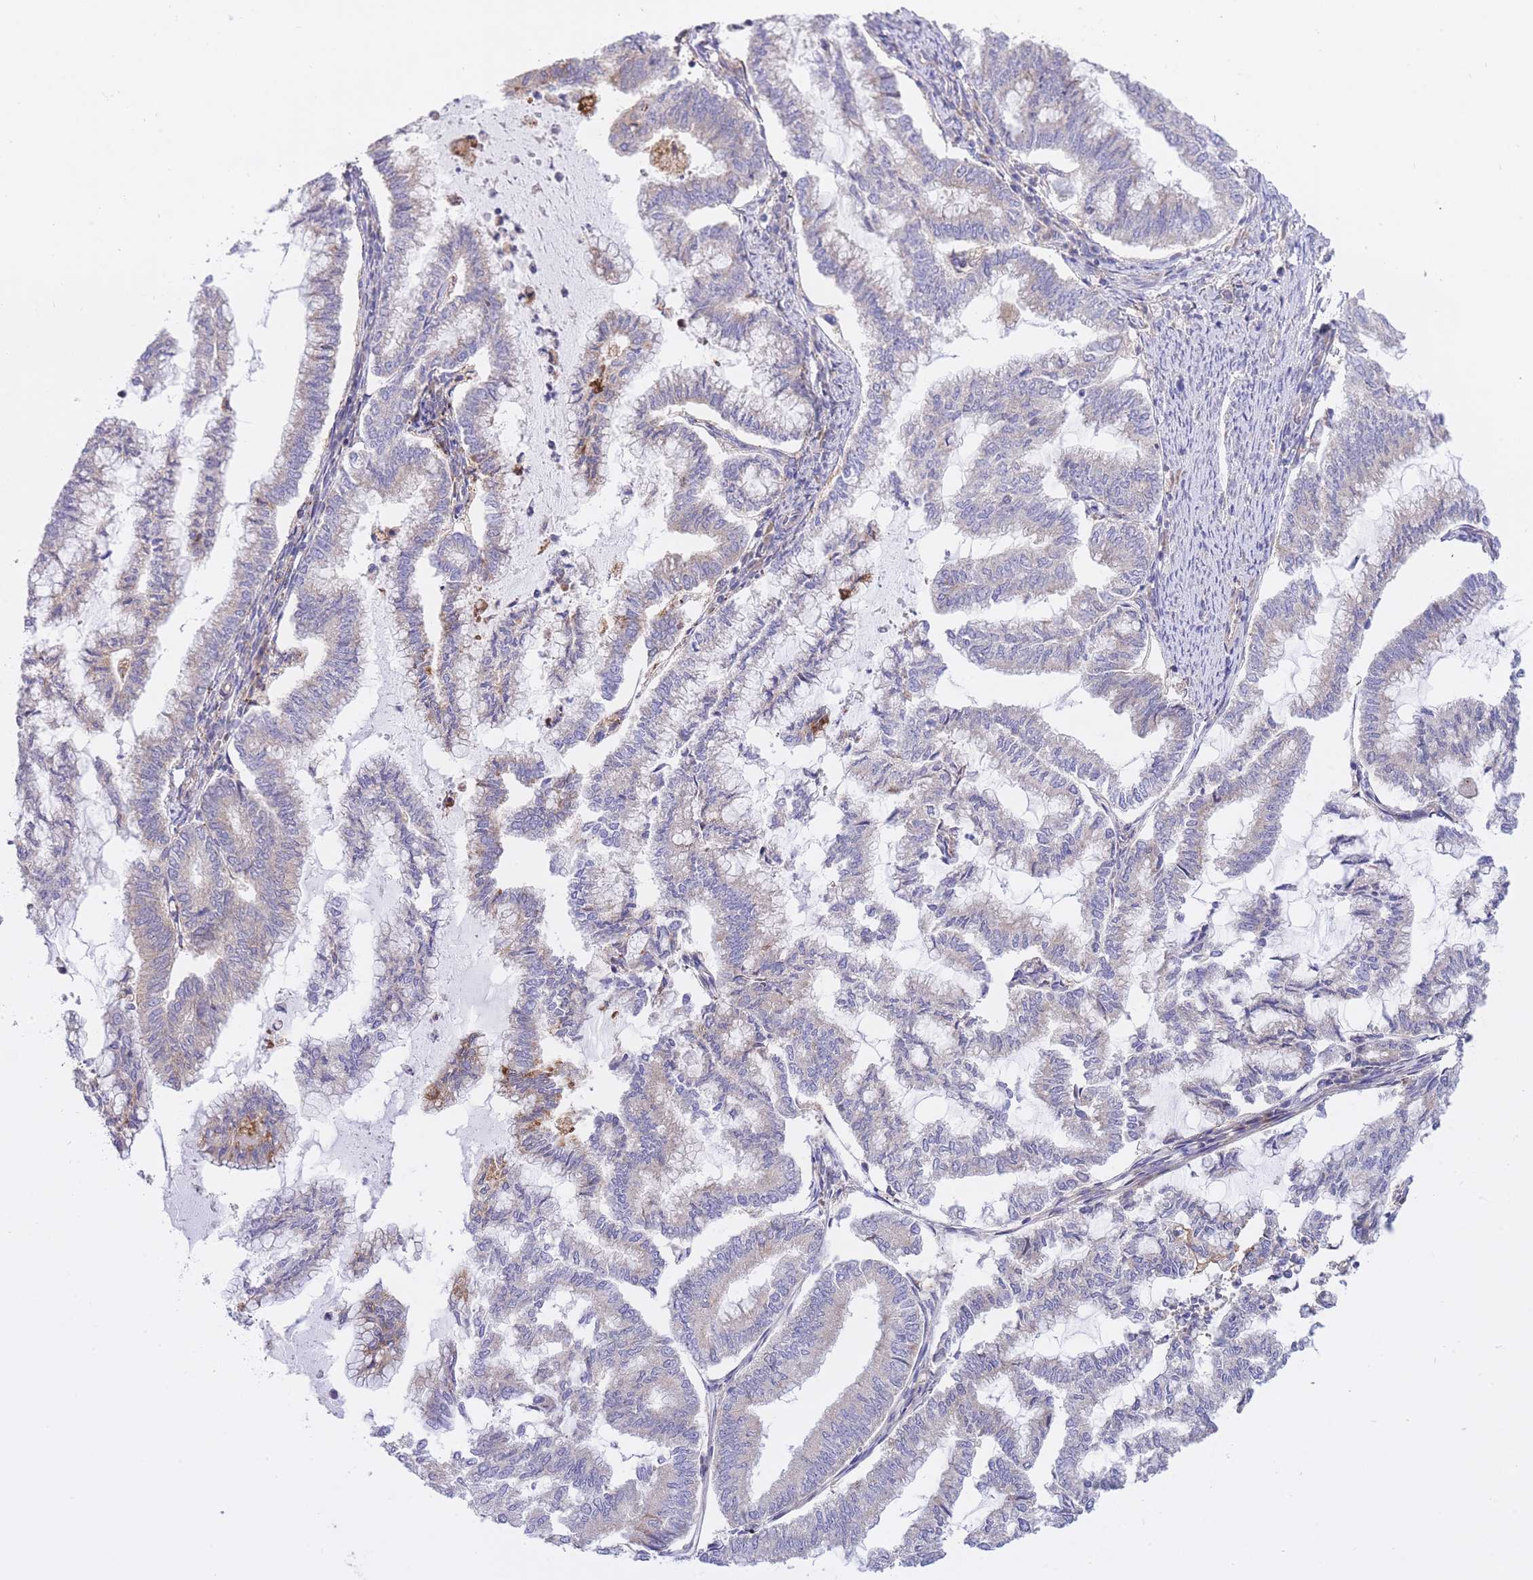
{"staining": {"intensity": "negative", "quantity": "none", "location": "none"}, "tissue": "endometrial cancer", "cell_type": "Tumor cells", "image_type": "cancer", "snomed": [{"axis": "morphology", "description": "Adenocarcinoma, NOS"}, {"axis": "topography", "description": "Endometrium"}], "caption": "A photomicrograph of adenocarcinoma (endometrial) stained for a protein demonstrates no brown staining in tumor cells.", "gene": "EIF2B2", "patient": {"sex": "female", "age": 79}}